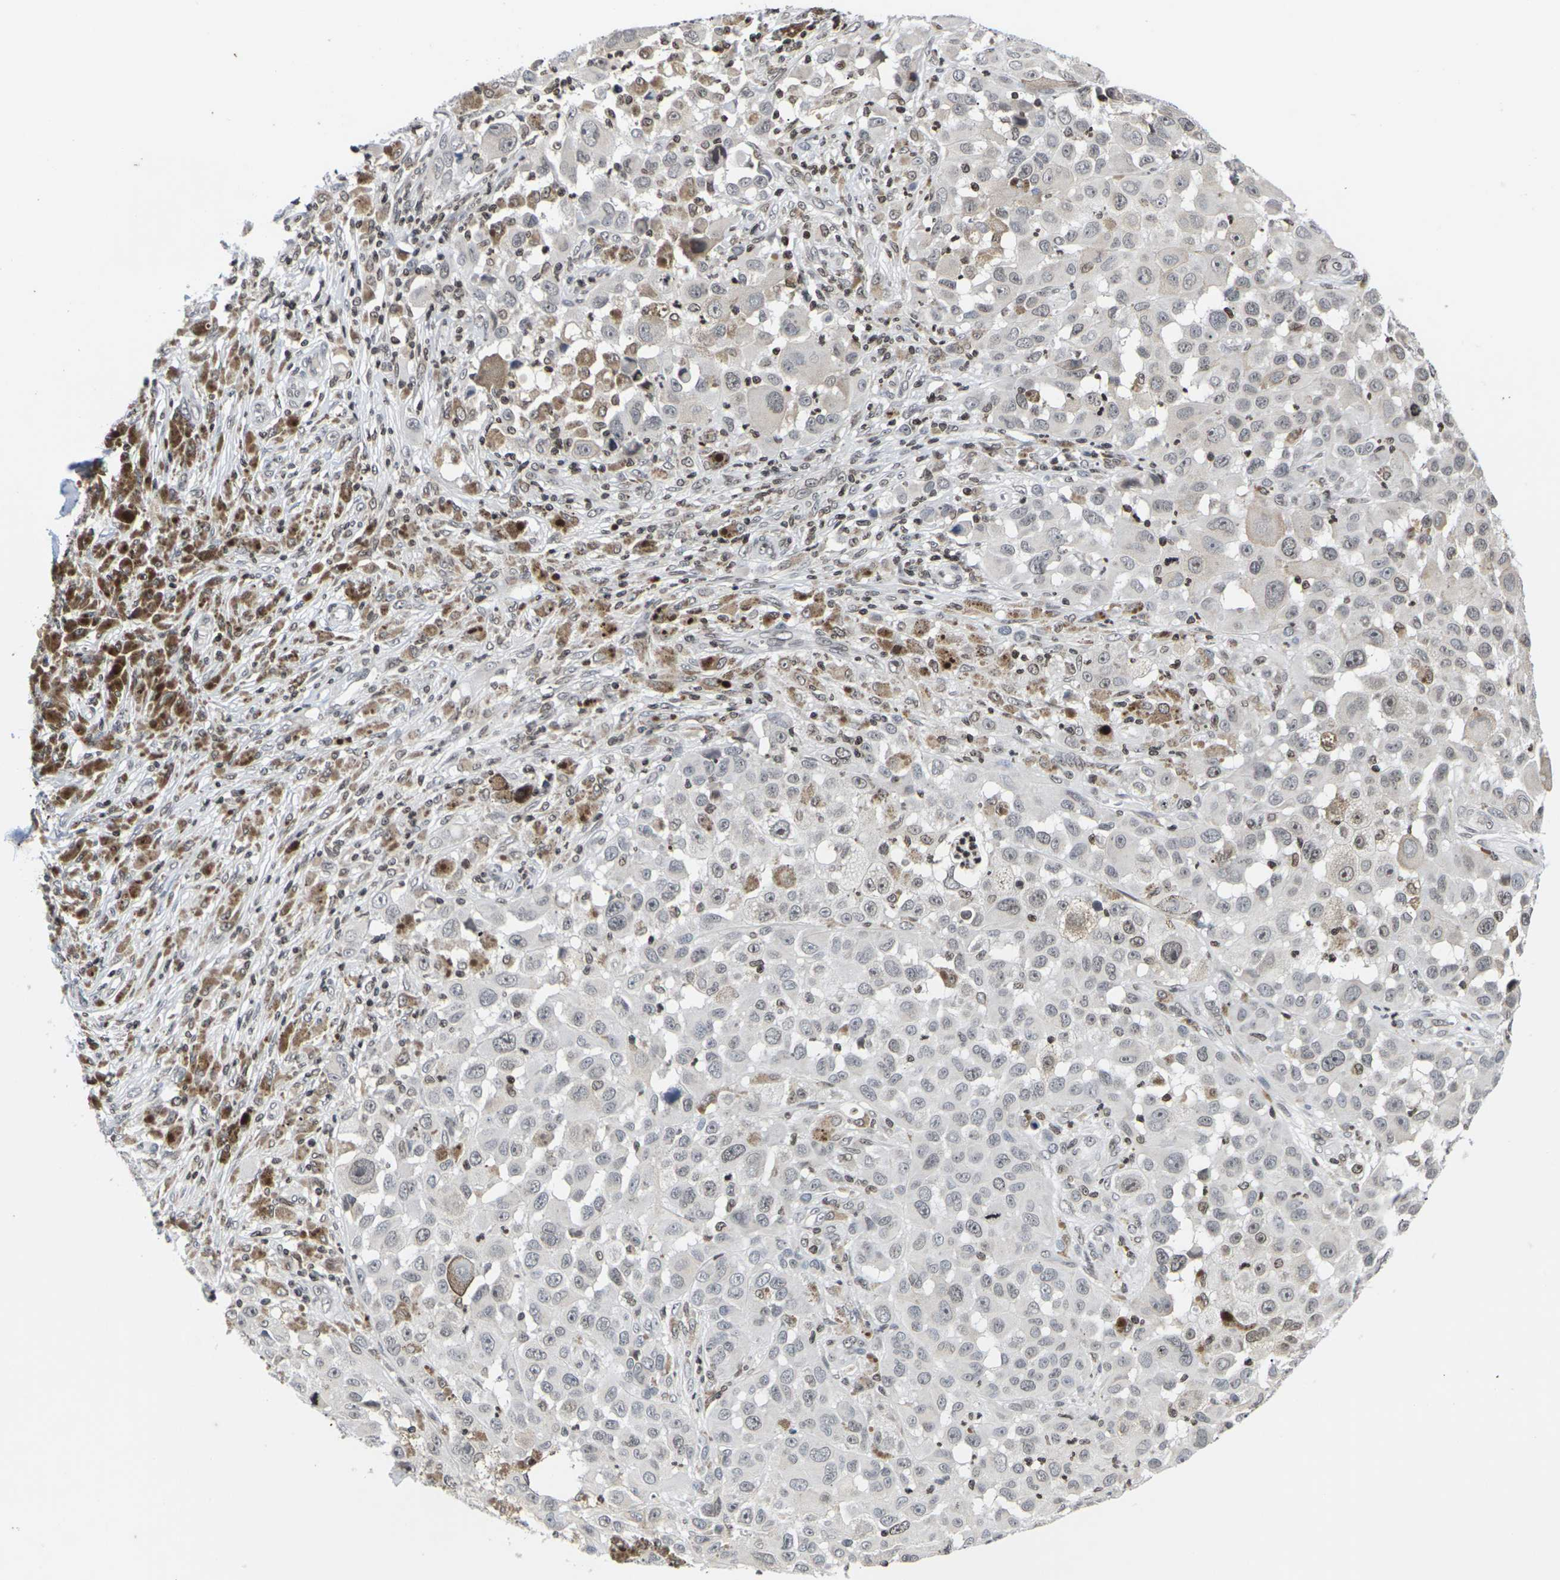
{"staining": {"intensity": "moderate", "quantity": ">75%", "location": "nuclear"}, "tissue": "melanoma", "cell_type": "Tumor cells", "image_type": "cancer", "snomed": [{"axis": "morphology", "description": "Malignant melanoma, NOS"}, {"axis": "topography", "description": "Skin"}], "caption": "Immunohistochemistry of human melanoma displays medium levels of moderate nuclear positivity in approximately >75% of tumor cells.", "gene": "ETV5", "patient": {"sex": "male", "age": 96}}